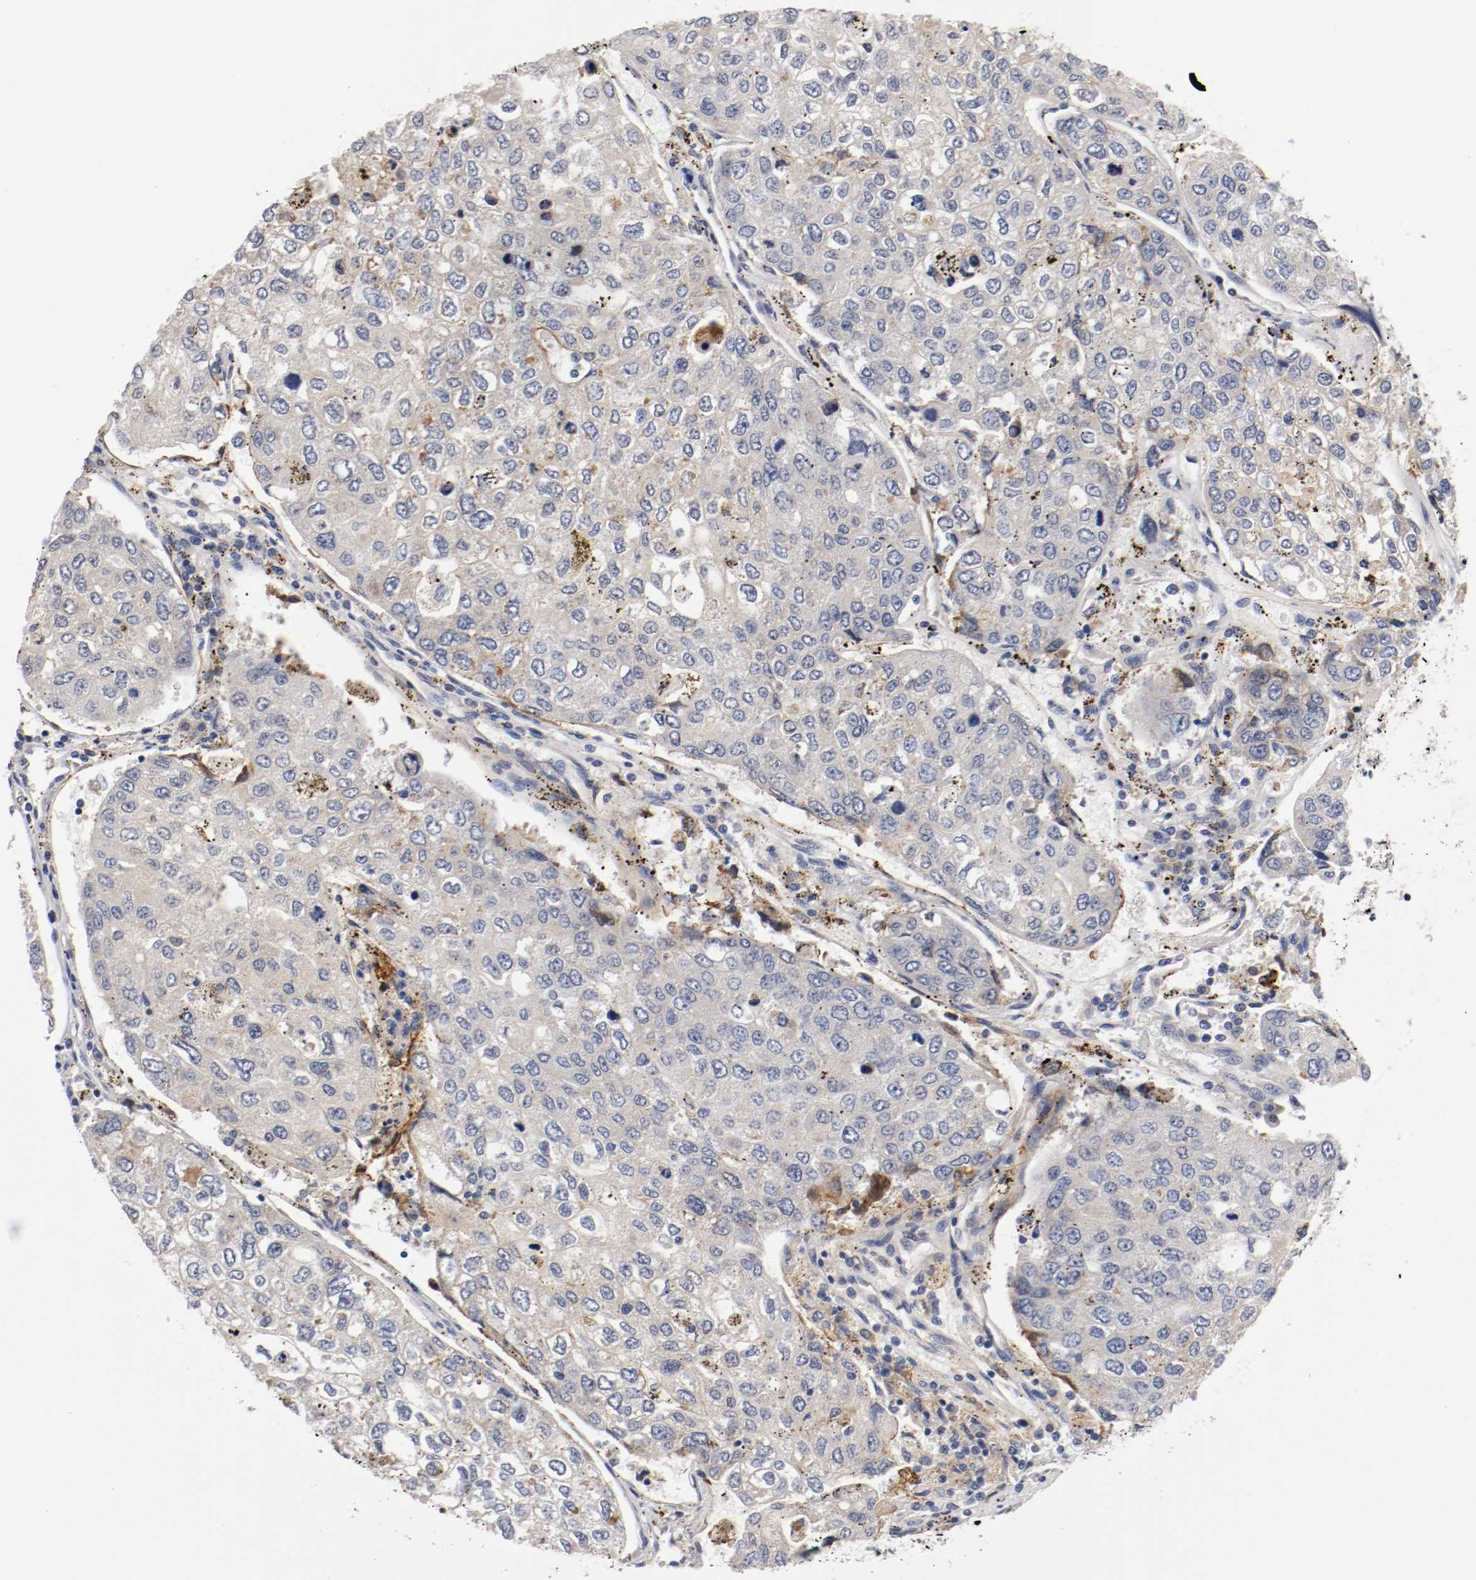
{"staining": {"intensity": "weak", "quantity": "<25%", "location": "cytoplasmic/membranous"}, "tissue": "urothelial cancer", "cell_type": "Tumor cells", "image_type": "cancer", "snomed": [{"axis": "morphology", "description": "Urothelial carcinoma, High grade"}, {"axis": "topography", "description": "Lymph node"}, {"axis": "topography", "description": "Urinary bladder"}], "caption": "The micrograph demonstrates no significant expression in tumor cells of urothelial cancer.", "gene": "PCSK6", "patient": {"sex": "male", "age": 51}}